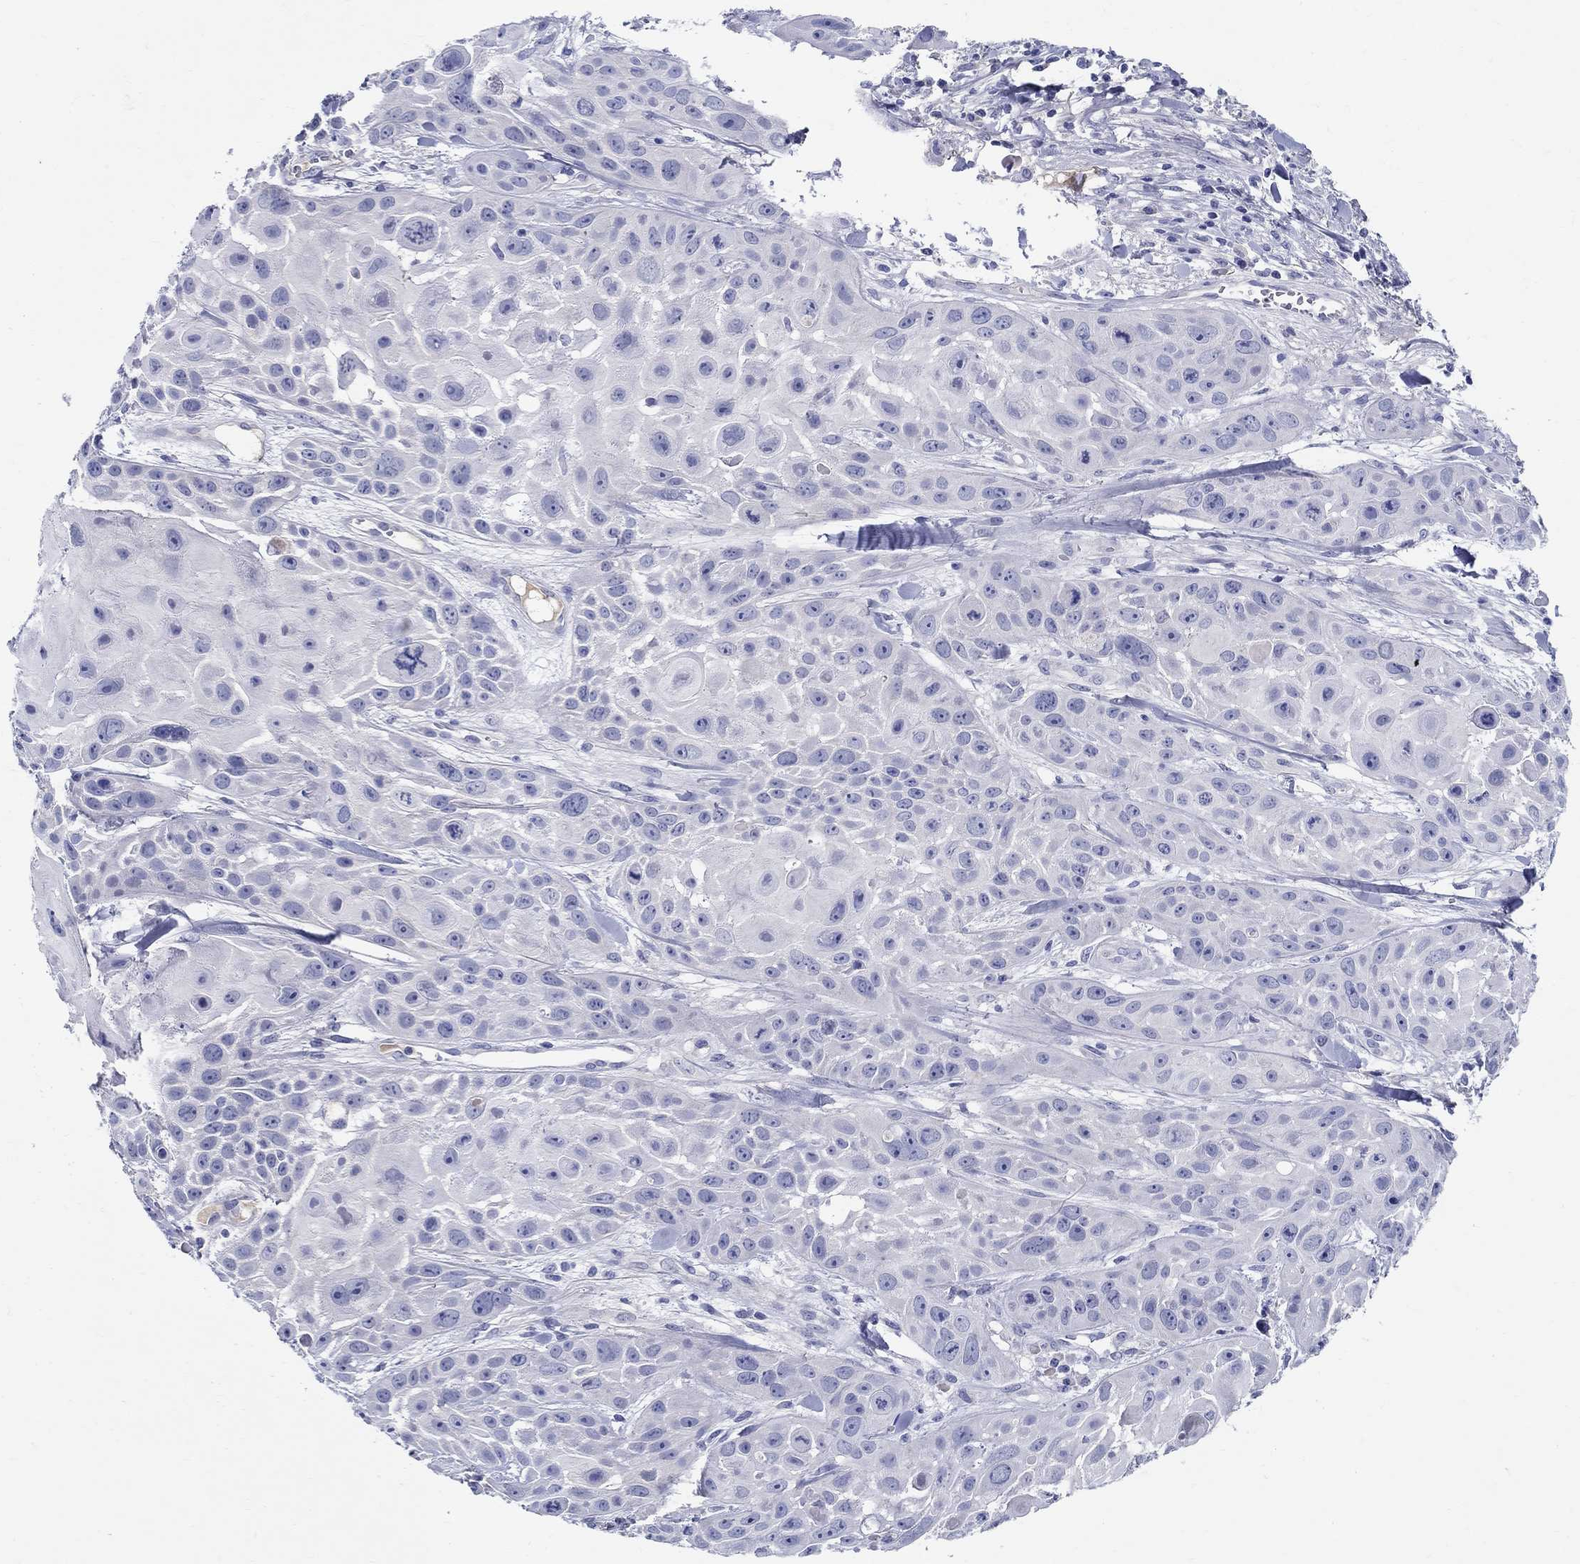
{"staining": {"intensity": "negative", "quantity": "none", "location": "none"}, "tissue": "skin cancer", "cell_type": "Tumor cells", "image_type": "cancer", "snomed": [{"axis": "morphology", "description": "Squamous cell carcinoma, NOS"}, {"axis": "topography", "description": "Skin"}, {"axis": "topography", "description": "Anal"}], "caption": "Immunohistochemical staining of human skin cancer (squamous cell carcinoma) shows no significant positivity in tumor cells.", "gene": "CRYGD", "patient": {"sex": "female", "age": 75}}